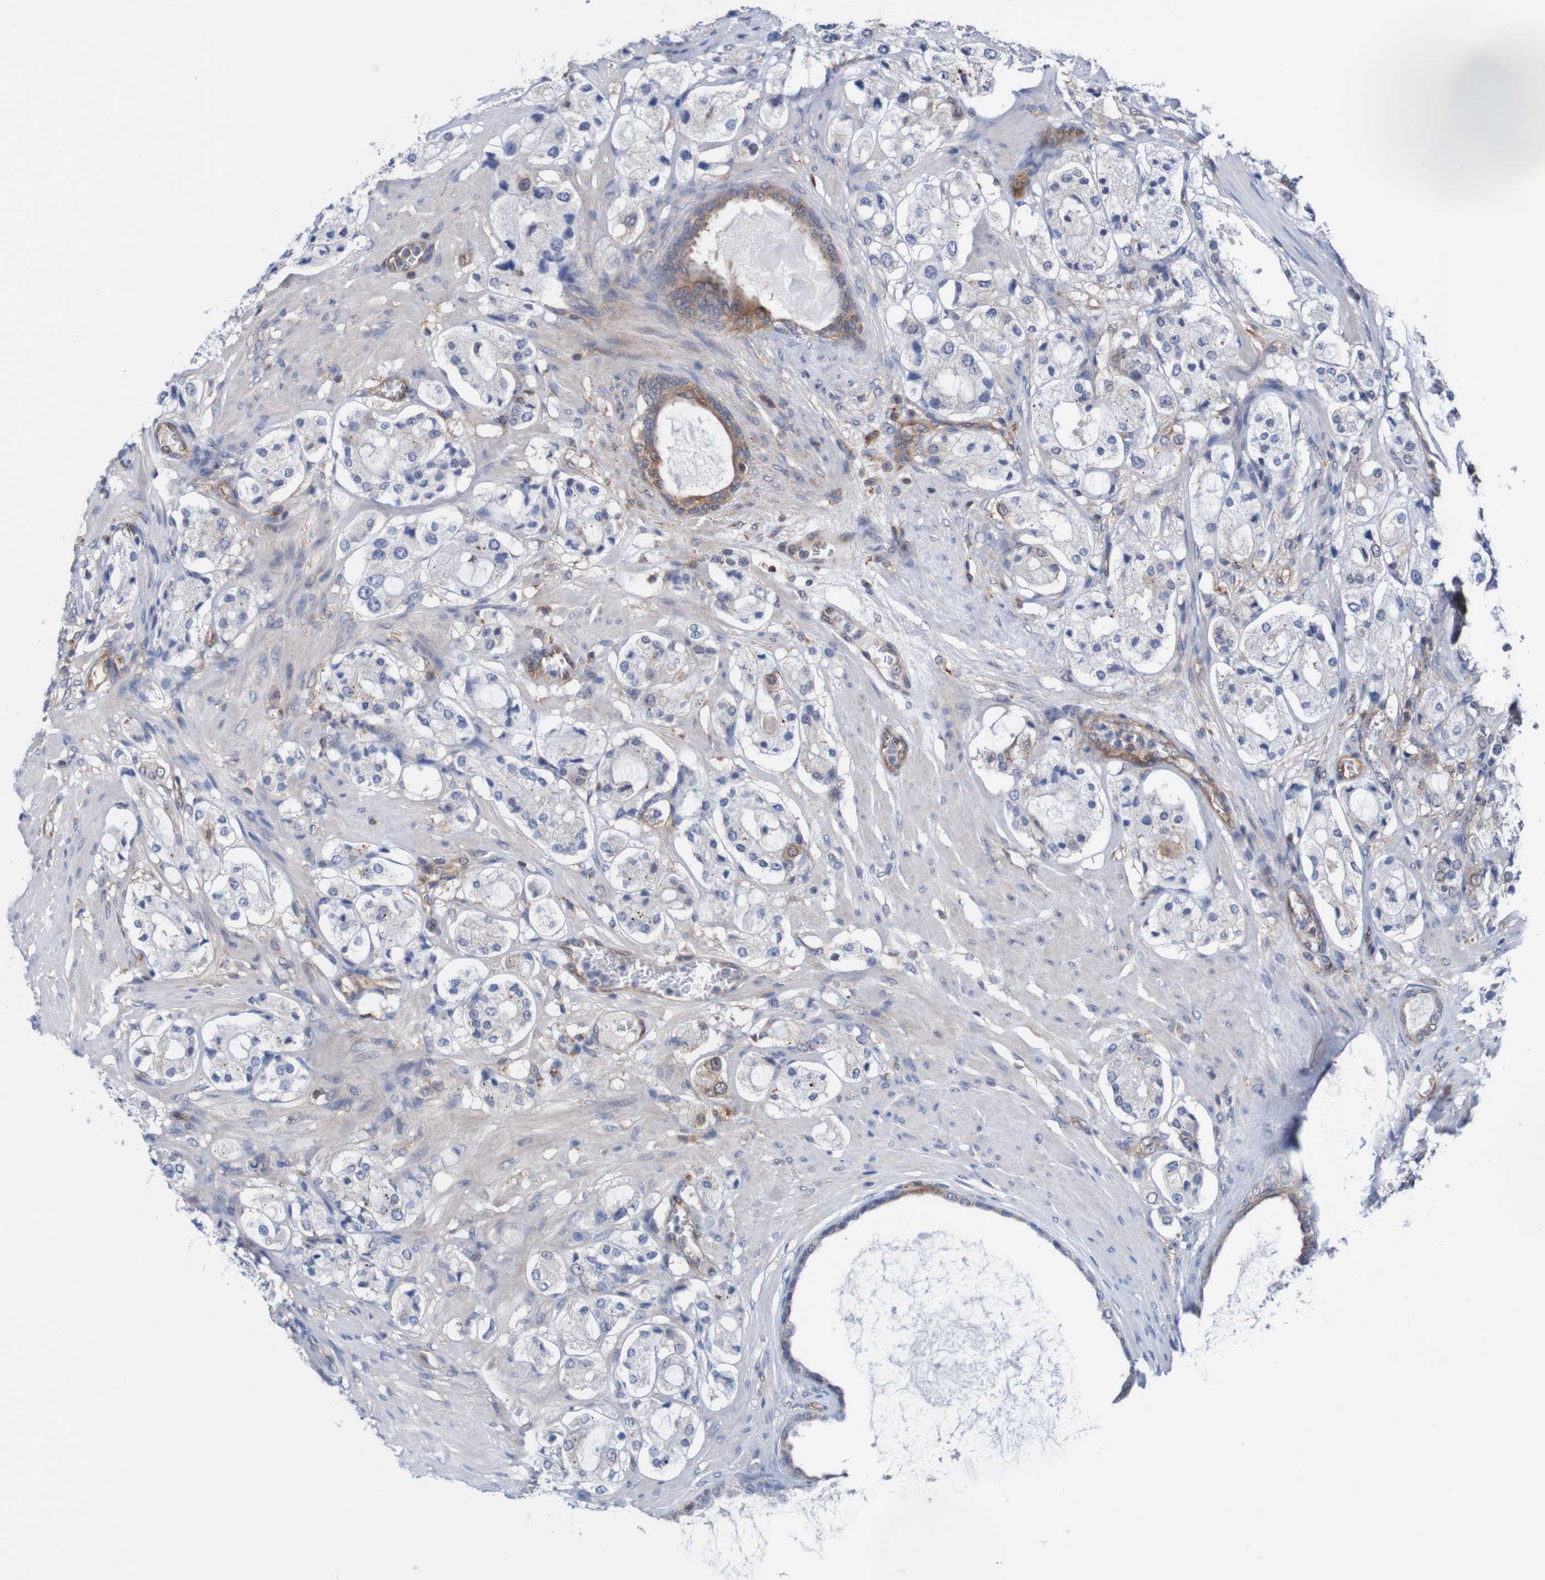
{"staining": {"intensity": "negative", "quantity": "none", "location": "none"}, "tissue": "prostate cancer", "cell_type": "Tumor cells", "image_type": "cancer", "snomed": [{"axis": "morphology", "description": "Adenocarcinoma, High grade"}, {"axis": "topography", "description": "Prostate"}], "caption": "IHC image of neoplastic tissue: human prostate adenocarcinoma (high-grade) stained with DAB (3,3'-diaminobenzidine) exhibits no significant protein positivity in tumor cells. (DAB (3,3'-diaminobenzidine) immunohistochemistry (IHC) visualized using brightfield microscopy, high magnification).", "gene": "RIGI", "patient": {"sex": "male", "age": 65}}